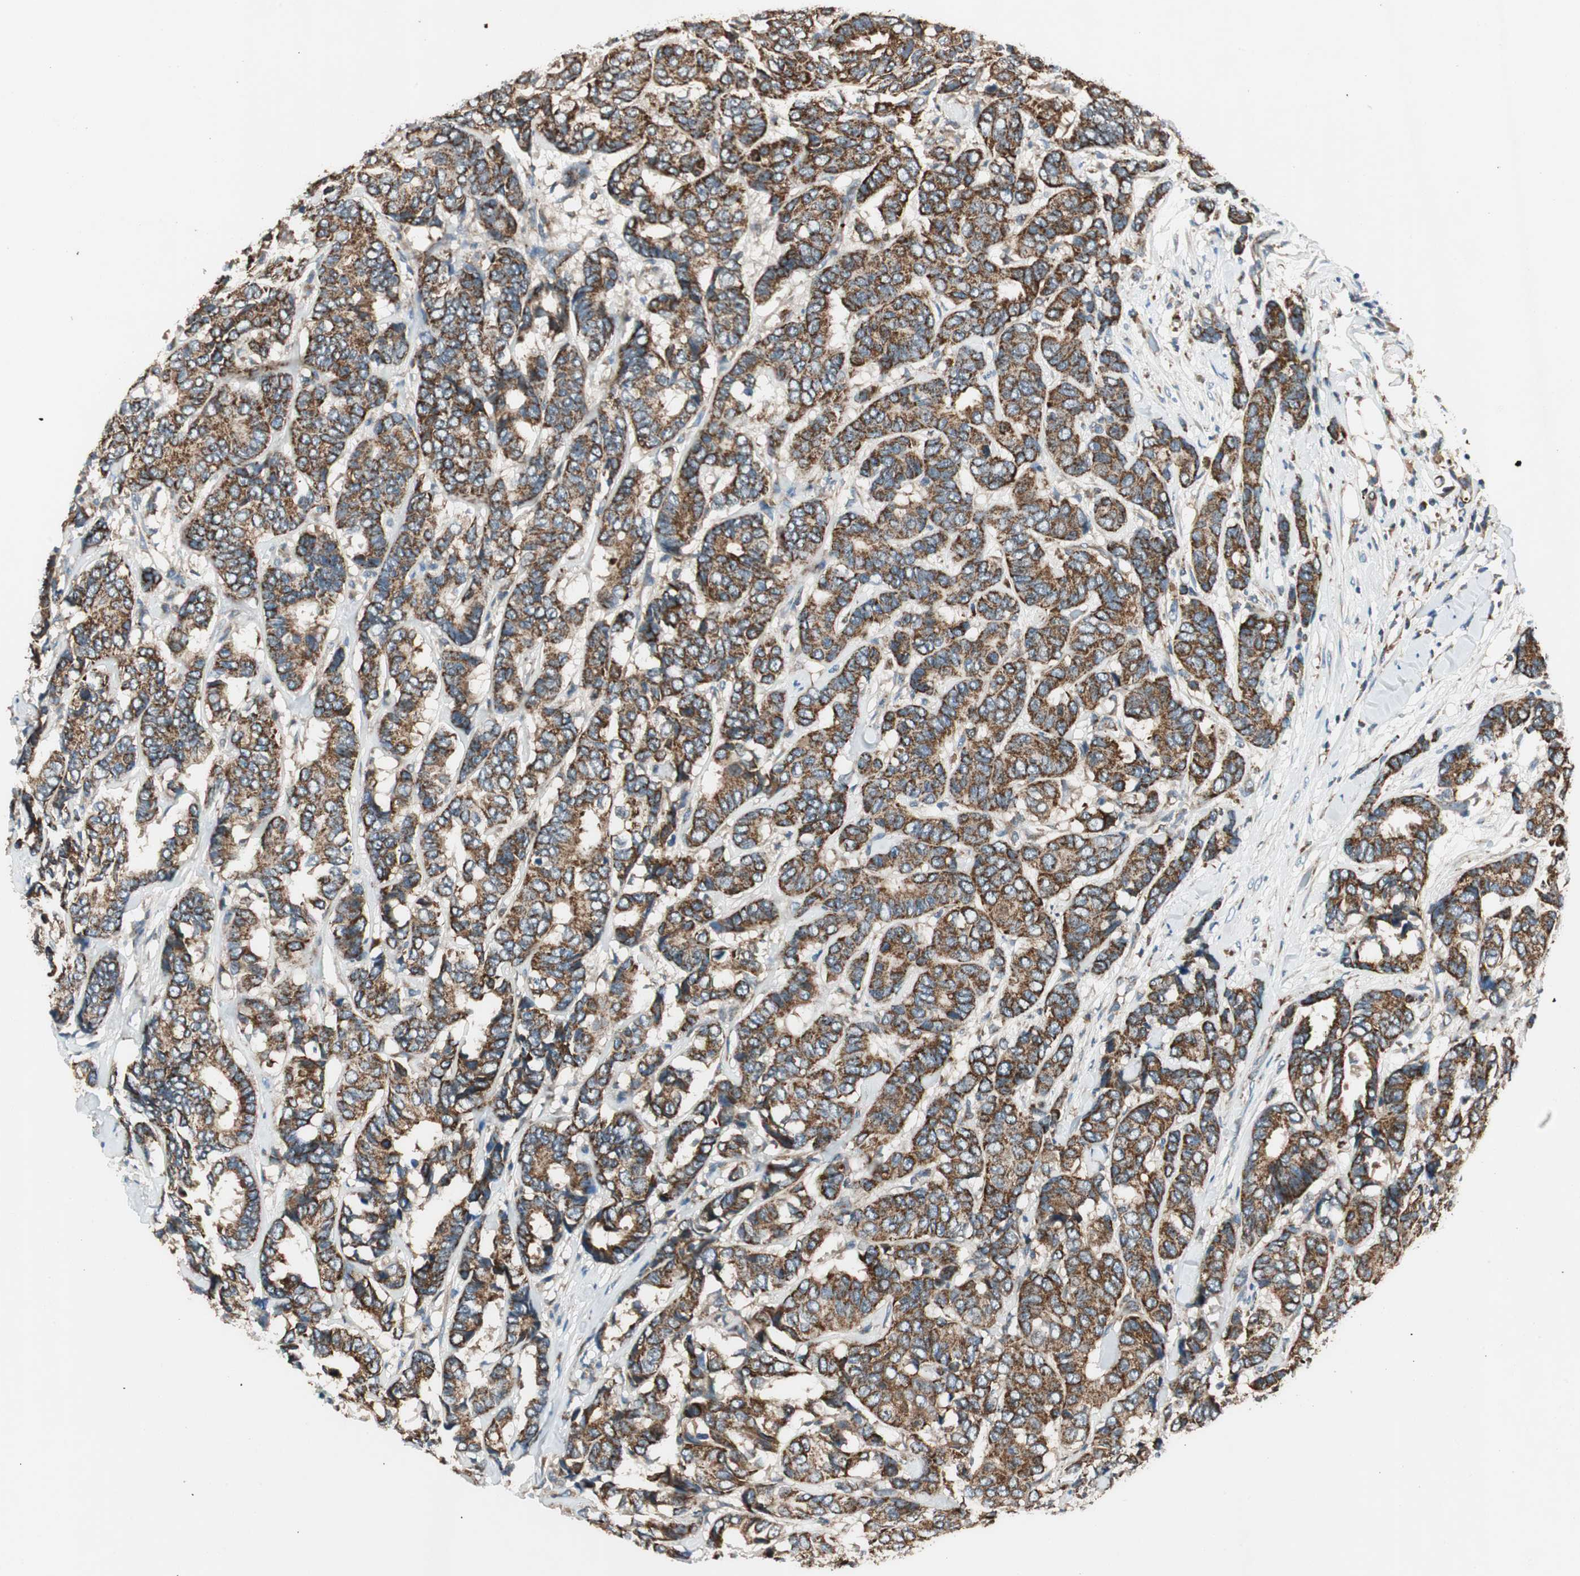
{"staining": {"intensity": "strong", "quantity": ">75%", "location": "cytoplasmic/membranous"}, "tissue": "breast cancer", "cell_type": "Tumor cells", "image_type": "cancer", "snomed": [{"axis": "morphology", "description": "Duct carcinoma"}, {"axis": "topography", "description": "Breast"}], "caption": "Tumor cells reveal high levels of strong cytoplasmic/membranous positivity in about >75% of cells in human breast intraductal carcinoma. (DAB (3,3'-diaminobenzidine) IHC with brightfield microscopy, high magnification).", "gene": "AKAP1", "patient": {"sex": "female", "age": 87}}